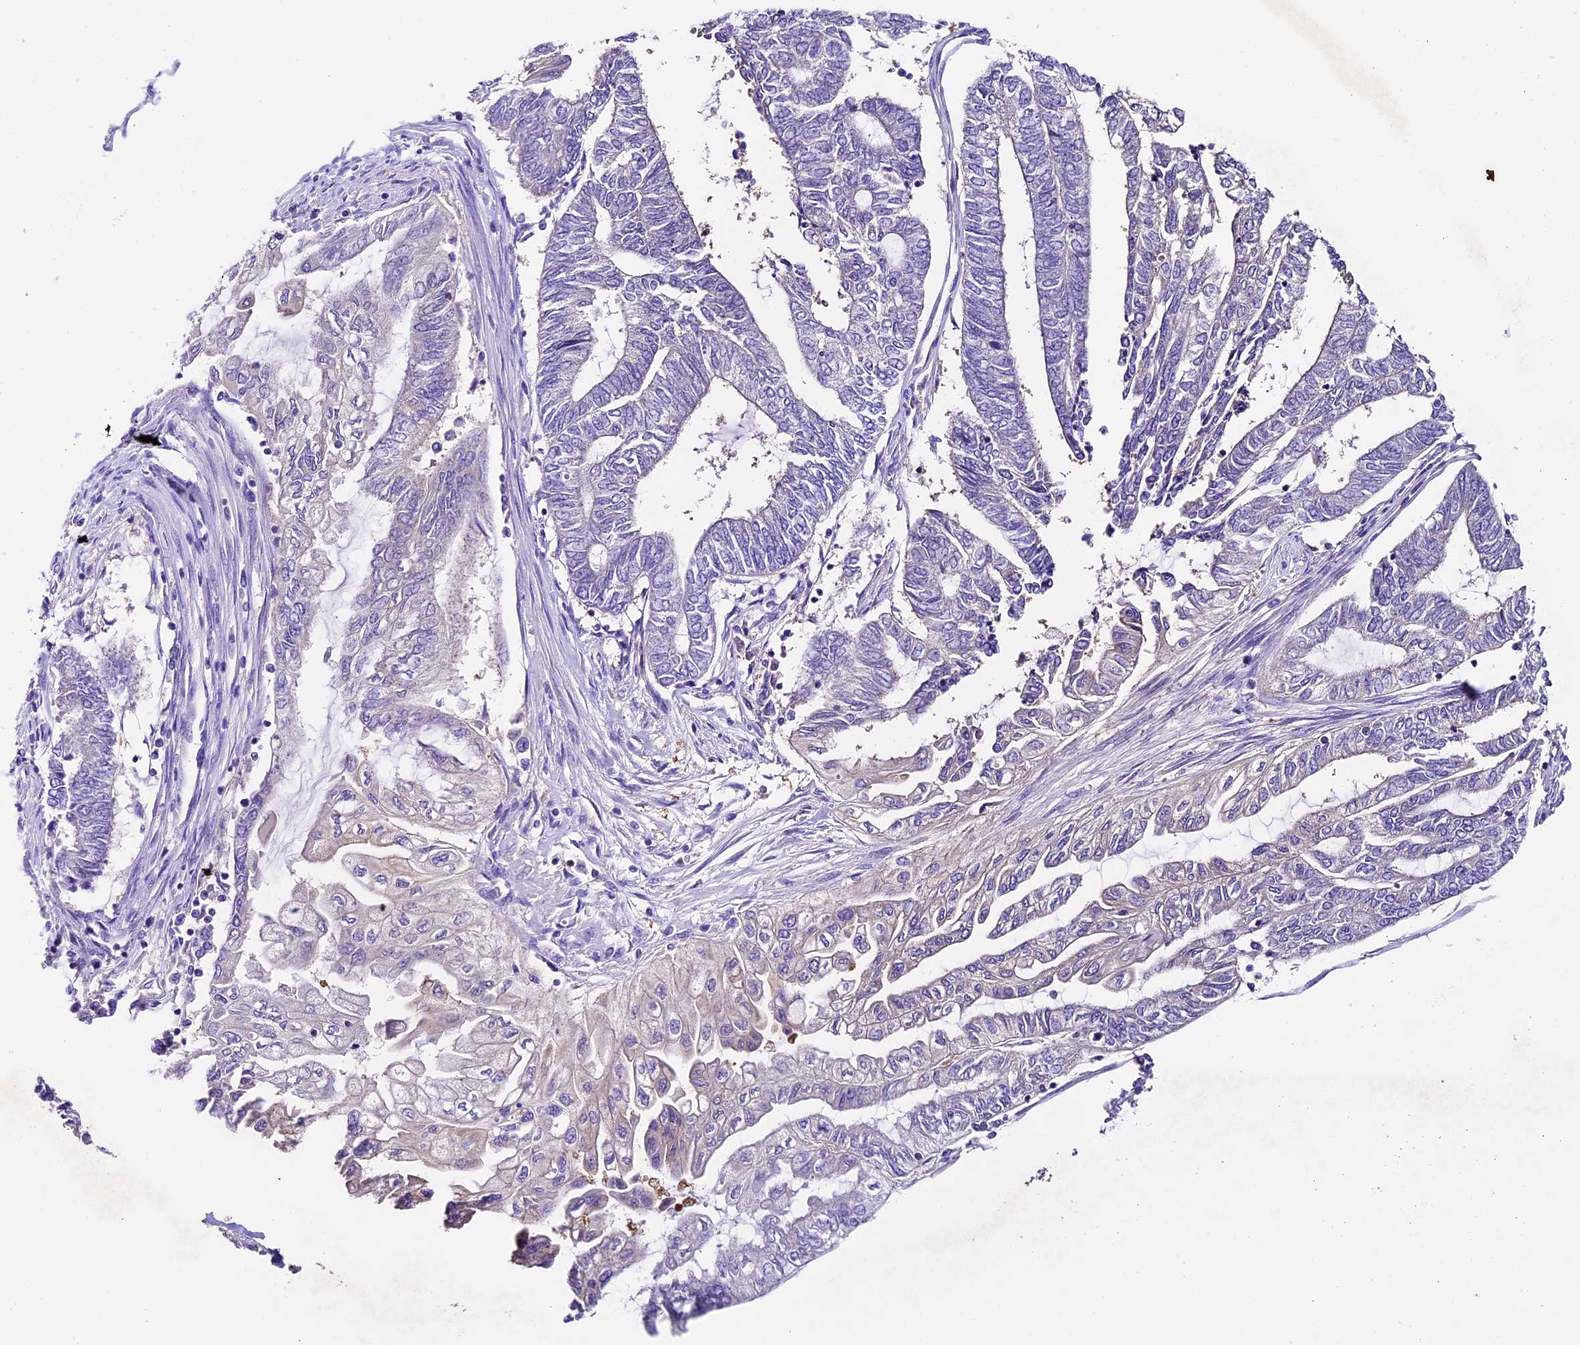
{"staining": {"intensity": "negative", "quantity": "none", "location": "none"}, "tissue": "endometrial cancer", "cell_type": "Tumor cells", "image_type": "cancer", "snomed": [{"axis": "morphology", "description": "Adenocarcinoma, NOS"}, {"axis": "topography", "description": "Uterus"}, {"axis": "topography", "description": "Endometrium"}], "caption": "Protein analysis of adenocarcinoma (endometrial) displays no significant staining in tumor cells.", "gene": "SBNO2", "patient": {"sex": "female", "age": 70}}